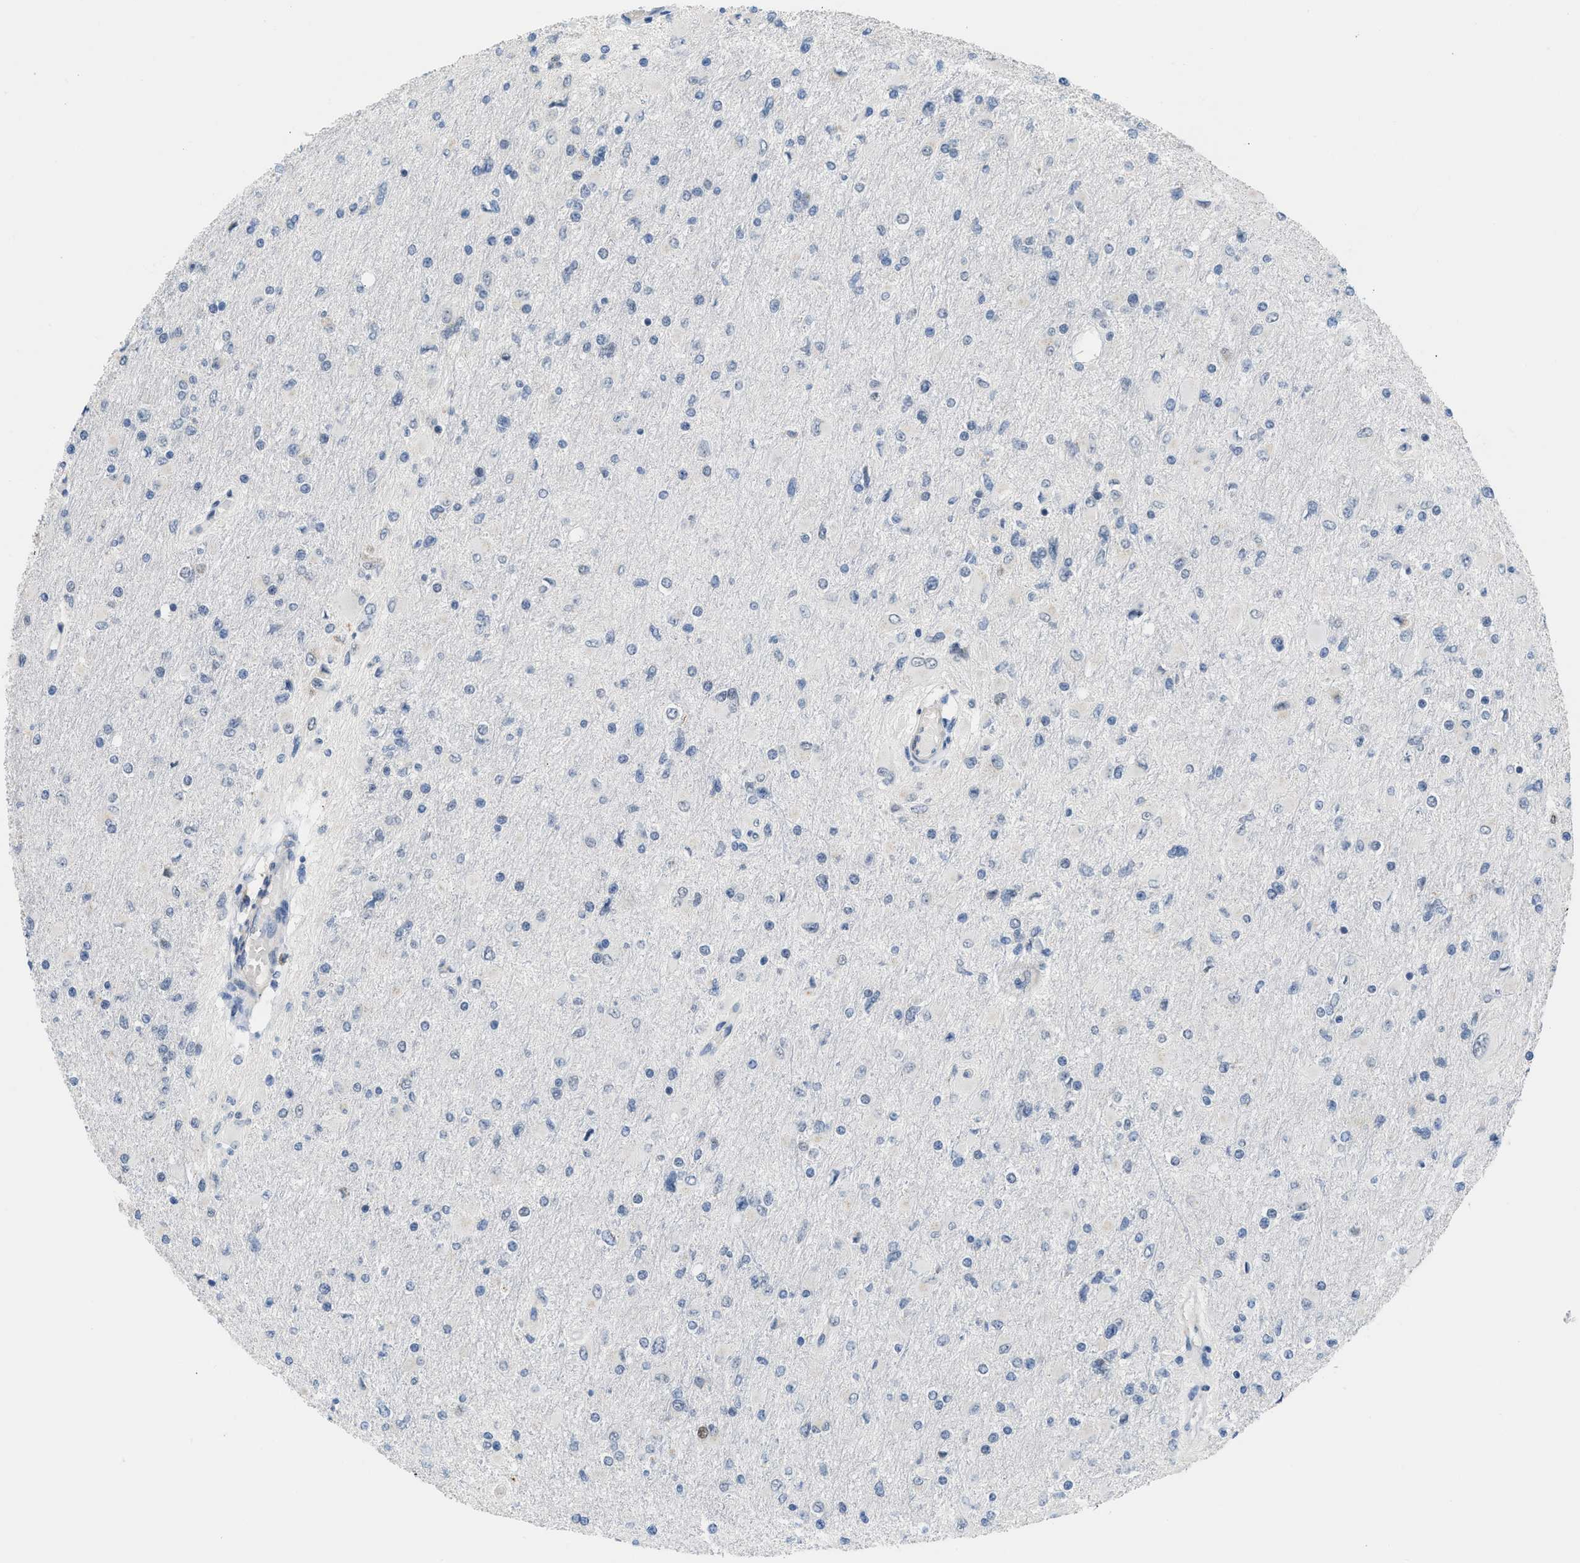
{"staining": {"intensity": "negative", "quantity": "none", "location": "none"}, "tissue": "glioma", "cell_type": "Tumor cells", "image_type": "cancer", "snomed": [{"axis": "morphology", "description": "Glioma, malignant, High grade"}, {"axis": "topography", "description": "Cerebral cortex"}], "caption": "Tumor cells show no significant expression in malignant glioma (high-grade).", "gene": "TERF2IP", "patient": {"sex": "female", "age": 36}}